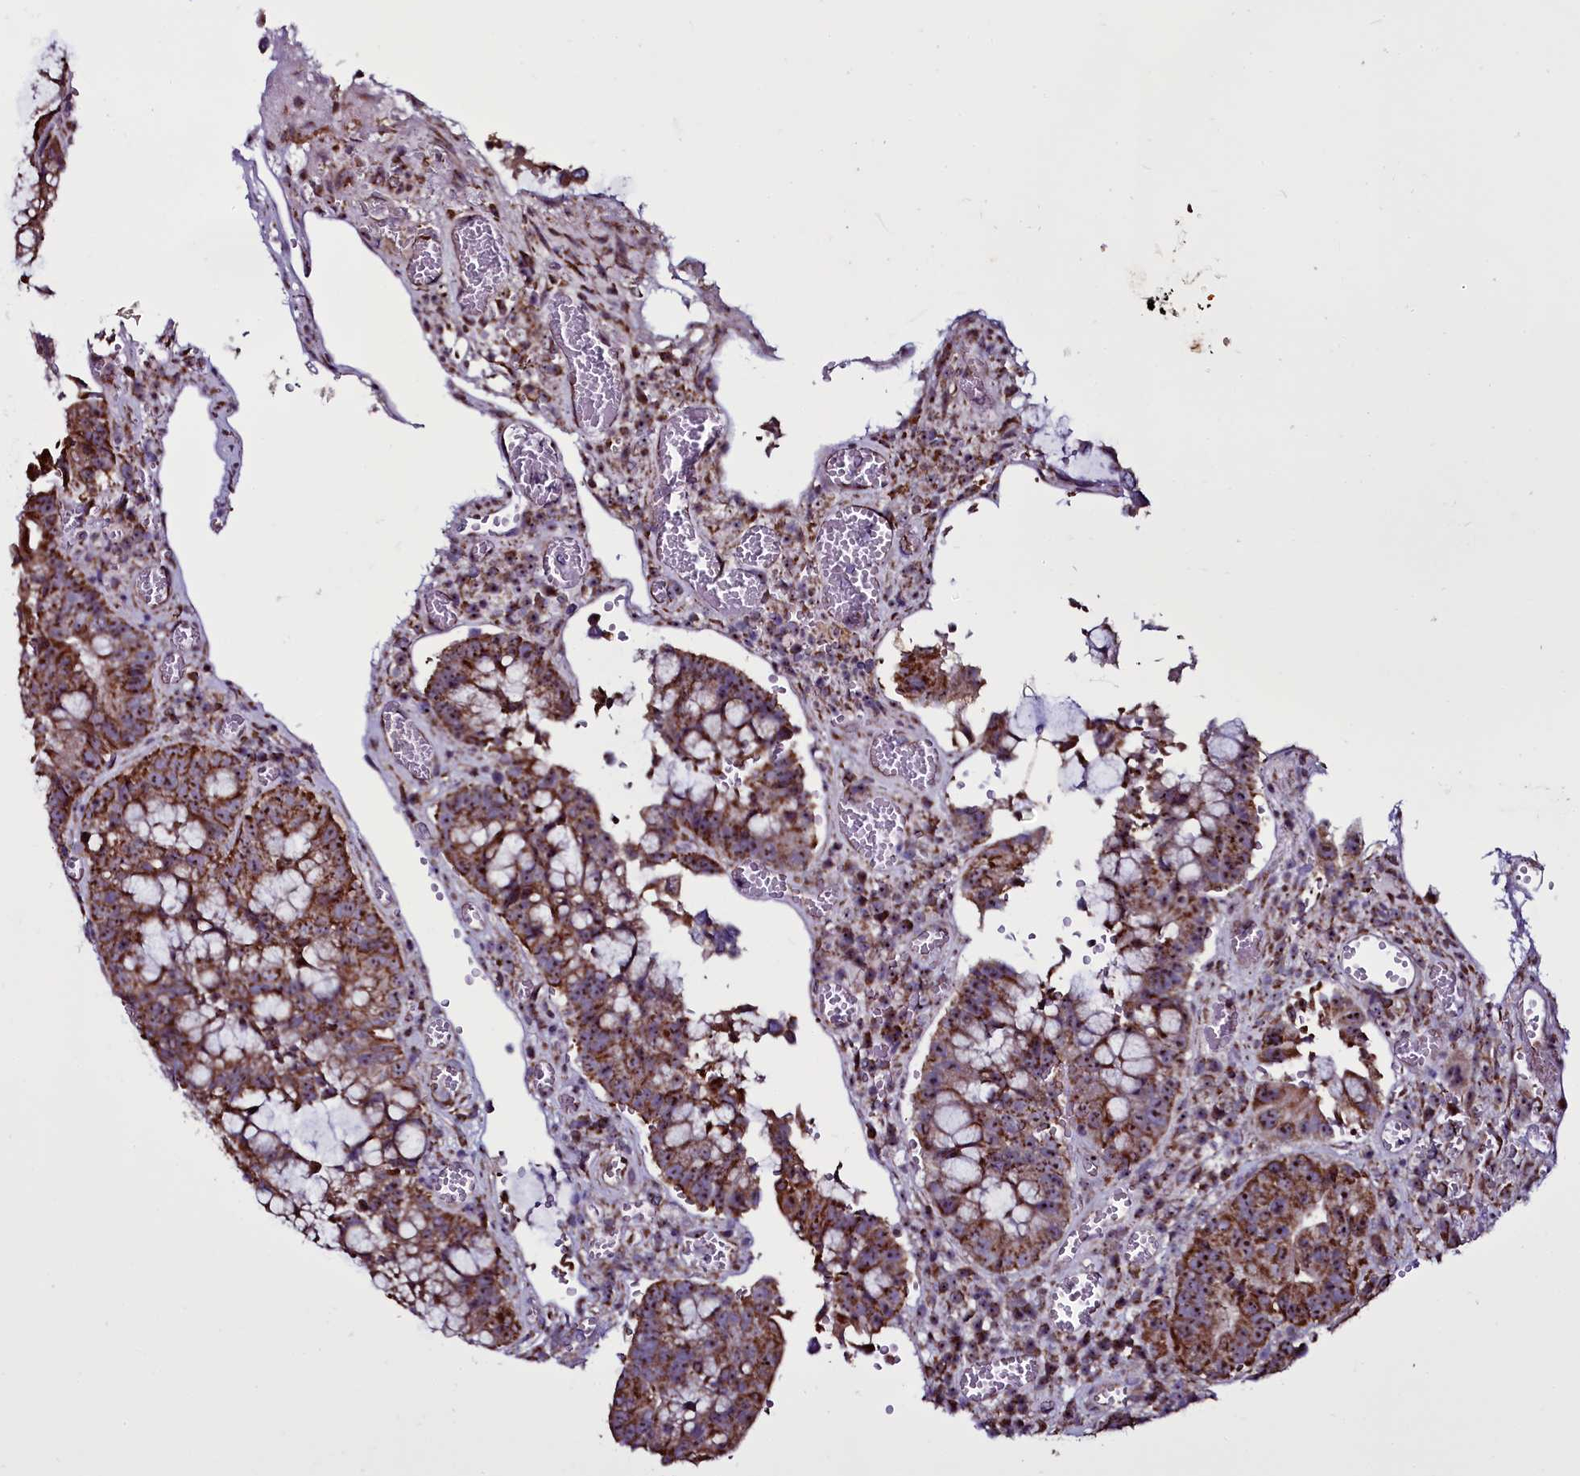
{"staining": {"intensity": "strong", "quantity": ">75%", "location": "cytoplasmic/membranous,nuclear"}, "tissue": "colorectal cancer", "cell_type": "Tumor cells", "image_type": "cancer", "snomed": [{"axis": "morphology", "description": "Adenocarcinoma, NOS"}, {"axis": "topography", "description": "Rectum"}], "caption": "Immunohistochemistry histopathology image of colorectal adenocarcinoma stained for a protein (brown), which displays high levels of strong cytoplasmic/membranous and nuclear staining in about >75% of tumor cells.", "gene": "NAA80", "patient": {"sex": "male", "age": 69}}